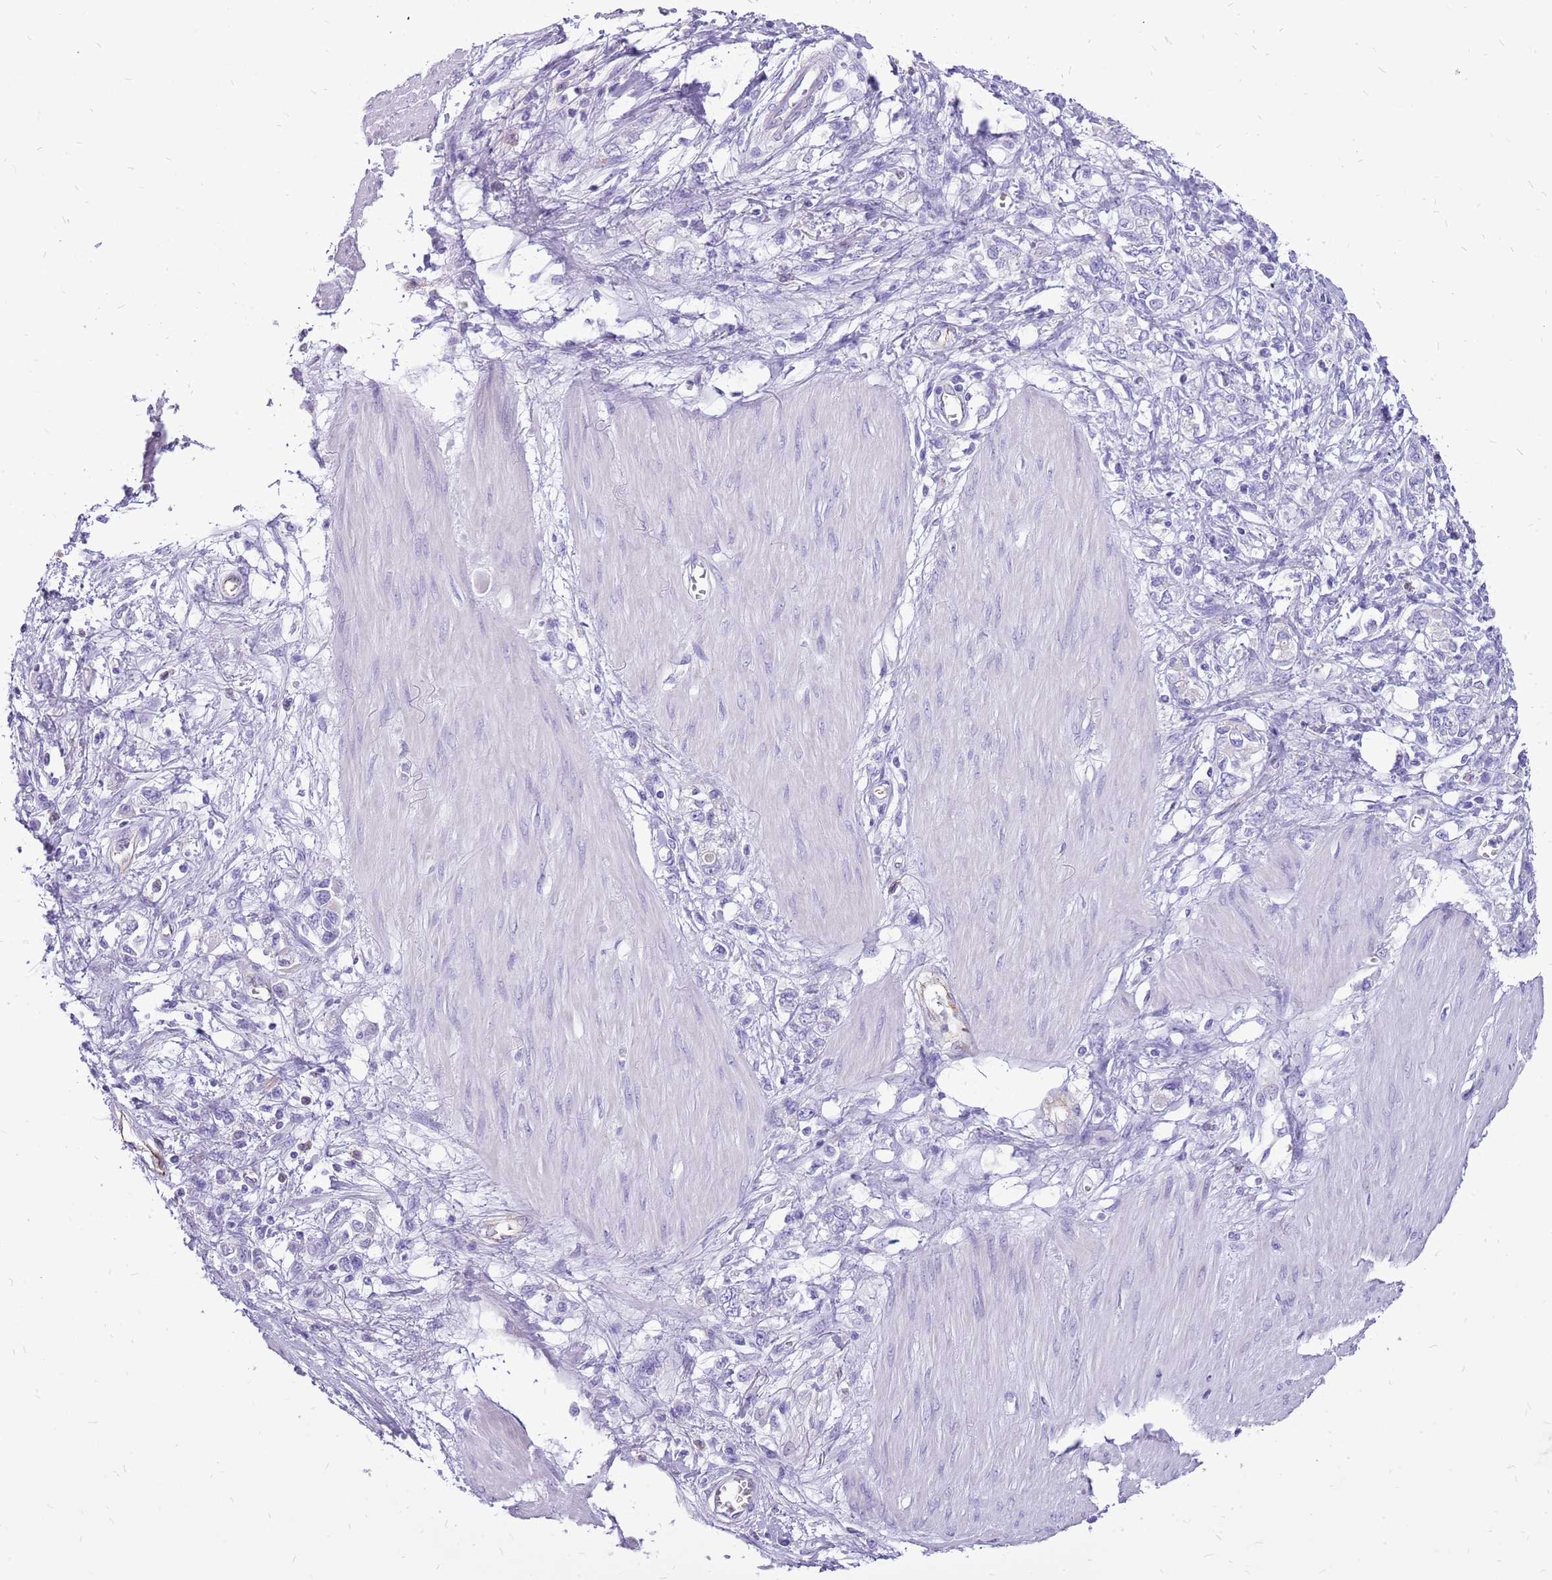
{"staining": {"intensity": "negative", "quantity": "none", "location": "none"}, "tissue": "stomach cancer", "cell_type": "Tumor cells", "image_type": "cancer", "snomed": [{"axis": "morphology", "description": "Adenocarcinoma, NOS"}, {"axis": "topography", "description": "Stomach"}], "caption": "Stomach adenocarcinoma stained for a protein using immunohistochemistry exhibits no staining tumor cells.", "gene": "PCNX1", "patient": {"sex": "female", "age": 76}}